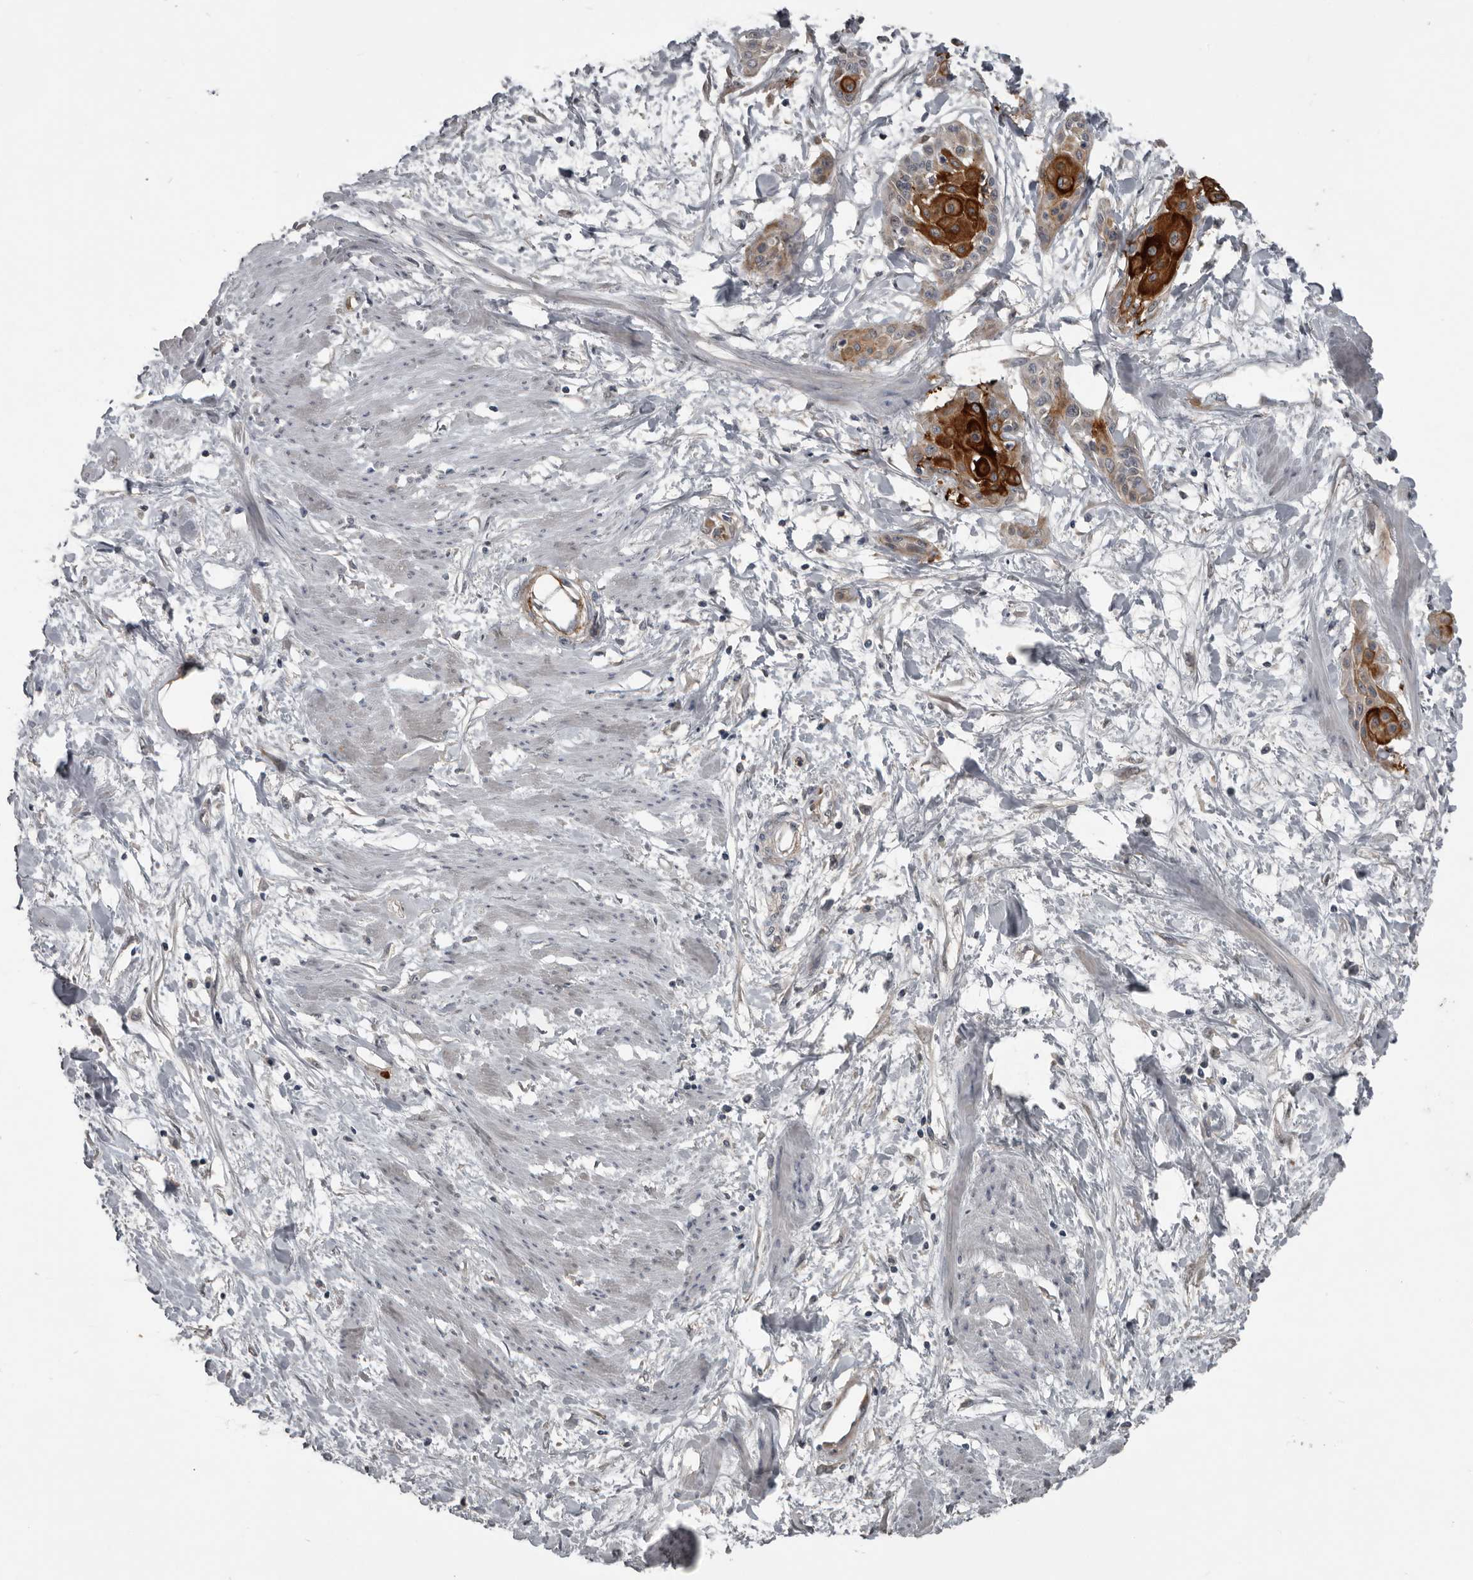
{"staining": {"intensity": "strong", "quantity": "25%-75%", "location": "cytoplasmic/membranous"}, "tissue": "cervical cancer", "cell_type": "Tumor cells", "image_type": "cancer", "snomed": [{"axis": "morphology", "description": "Squamous cell carcinoma, NOS"}, {"axis": "topography", "description": "Cervix"}], "caption": "Immunohistochemistry (IHC) of human squamous cell carcinoma (cervical) exhibits high levels of strong cytoplasmic/membranous expression in about 25%-75% of tumor cells.", "gene": "C1orf216", "patient": {"sex": "female", "age": 57}}